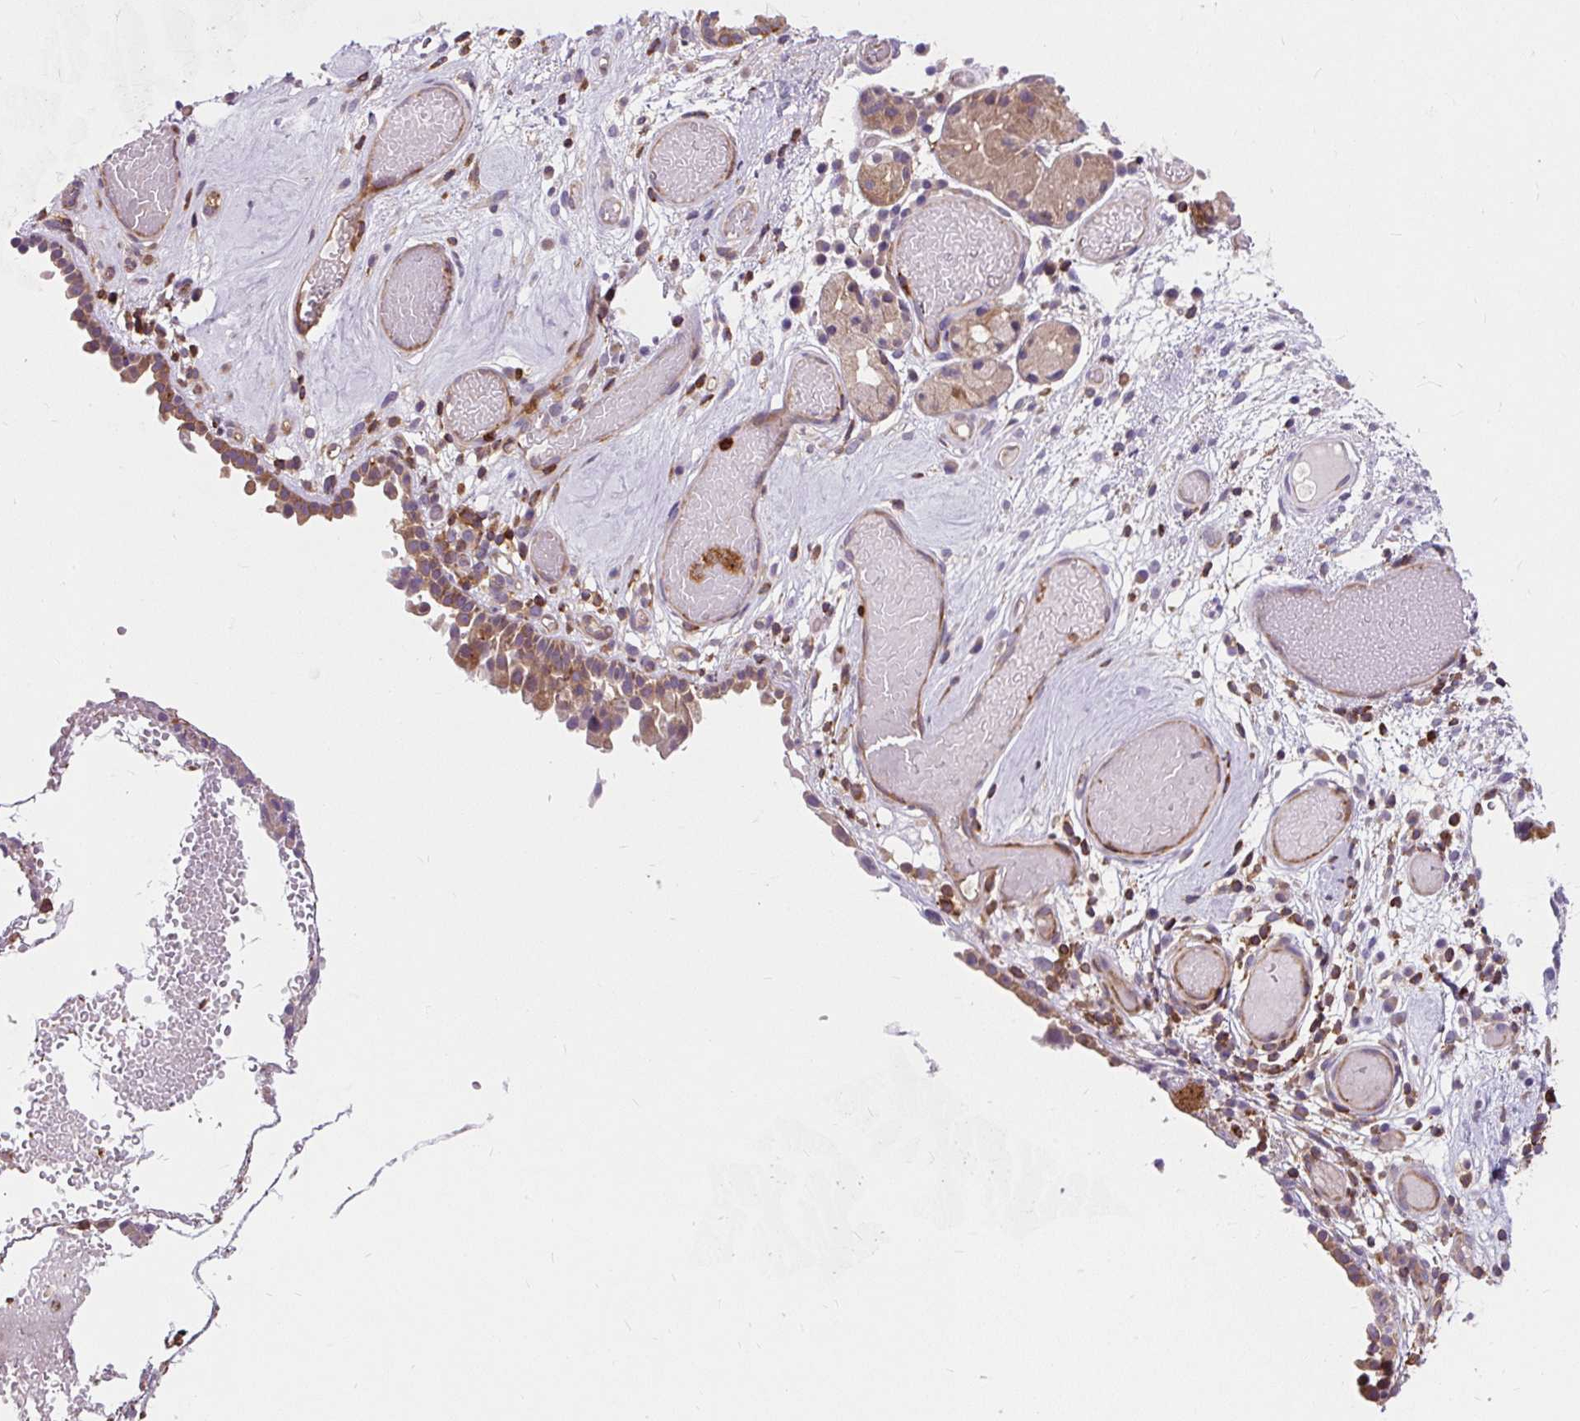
{"staining": {"intensity": "moderate", "quantity": ">75%", "location": "cytoplasmic/membranous"}, "tissue": "nasopharynx", "cell_type": "Respiratory epithelial cells", "image_type": "normal", "snomed": [{"axis": "morphology", "description": "Normal tissue, NOS"}, {"axis": "morphology", "description": "Inflammation, NOS"}, {"axis": "topography", "description": "Nasopharynx"}], "caption": "Immunohistochemical staining of normal nasopharynx exhibits >75% levels of moderate cytoplasmic/membranous protein positivity in approximately >75% of respiratory epithelial cells.", "gene": "CISD3", "patient": {"sex": "male", "age": 54}}